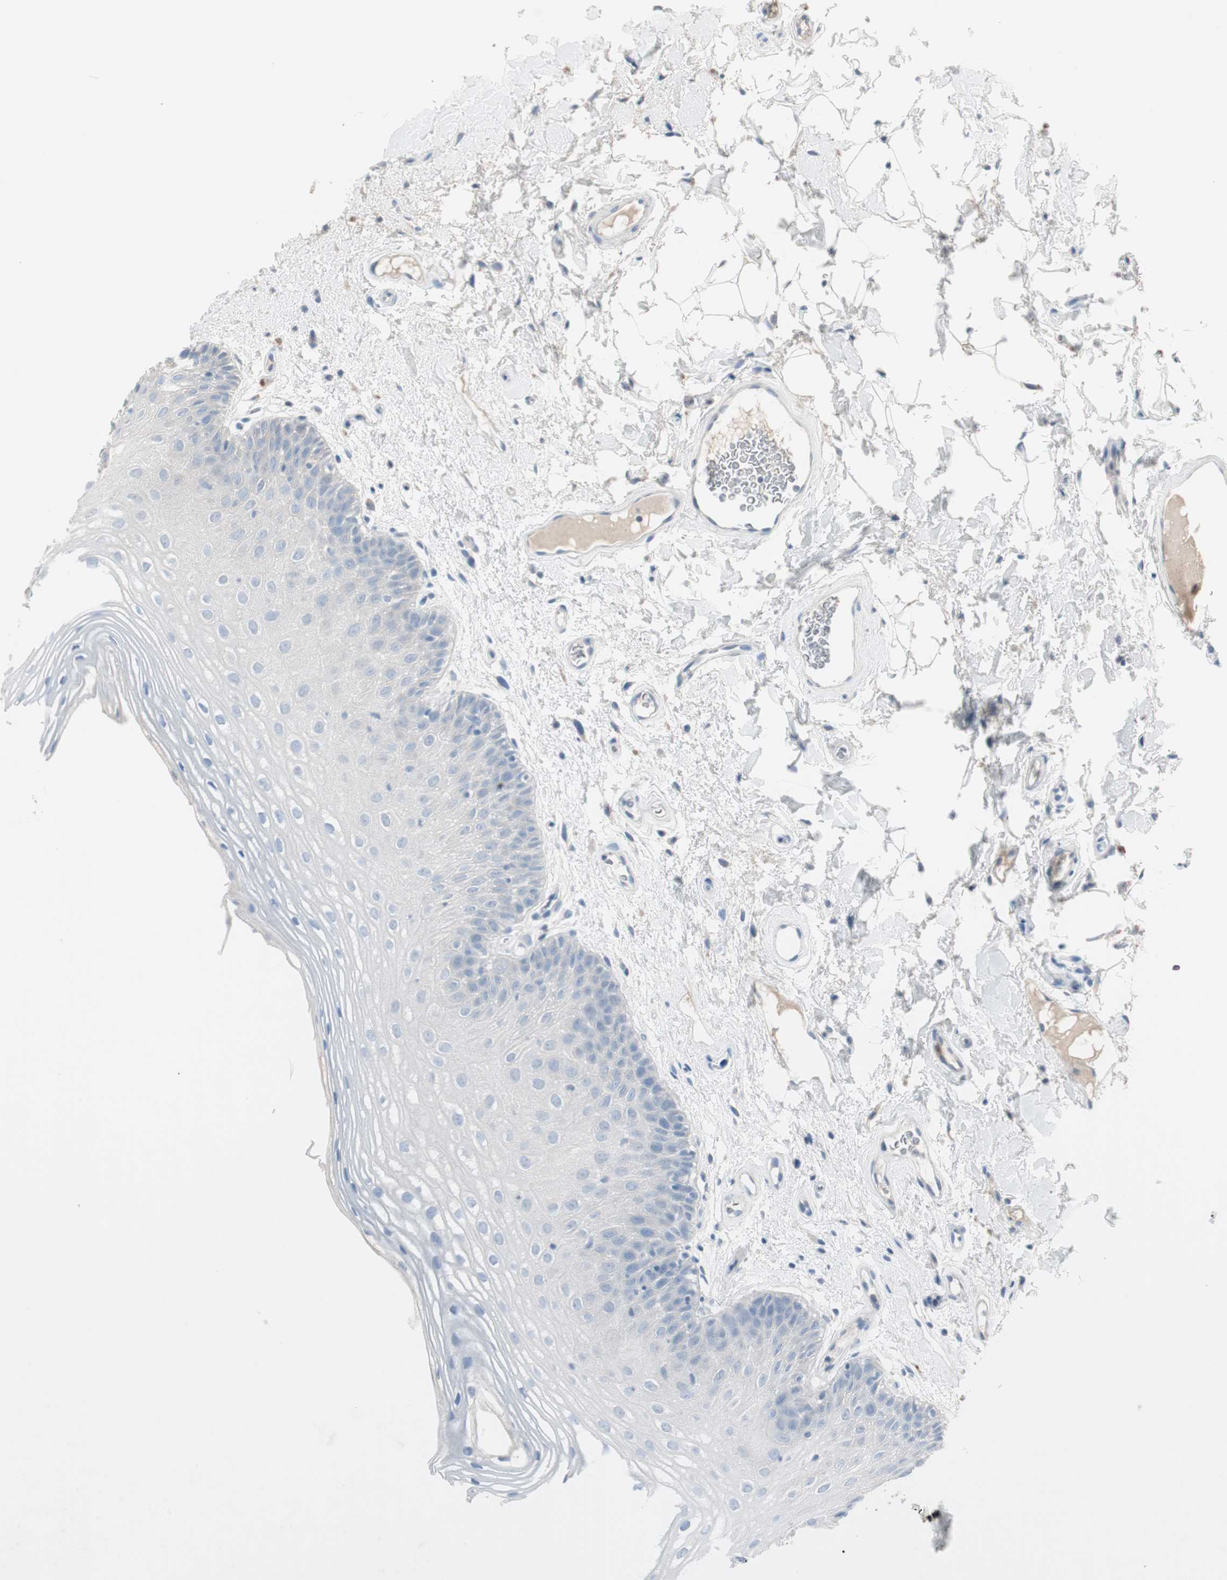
{"staining": {"intensity": "negative", "quantity": "none", "location": "none"}, "tissue": "oral mucosa", "cell_type": "Squamous epithelial cells", "image_type": "normal", "snomed": [{"axis": "morphology", "description": "Normal tissue, NOS"}, {"axis": "morphology", "description": "Squamous cell carcinoma, NOS"}, {"axis": "topography", "description": "Skeletal muscle"}, {"axis": "topography", "description": "Oral tissue"}], "caption": "IHC of benign oral mucosa exhibits no positivity in squamous epithelial cells. (DAB immunohistochemistry (IHC) with hematoxylin counter stain).", "gene": "KHK", "patient": {"sex": "male", "age": 71}}